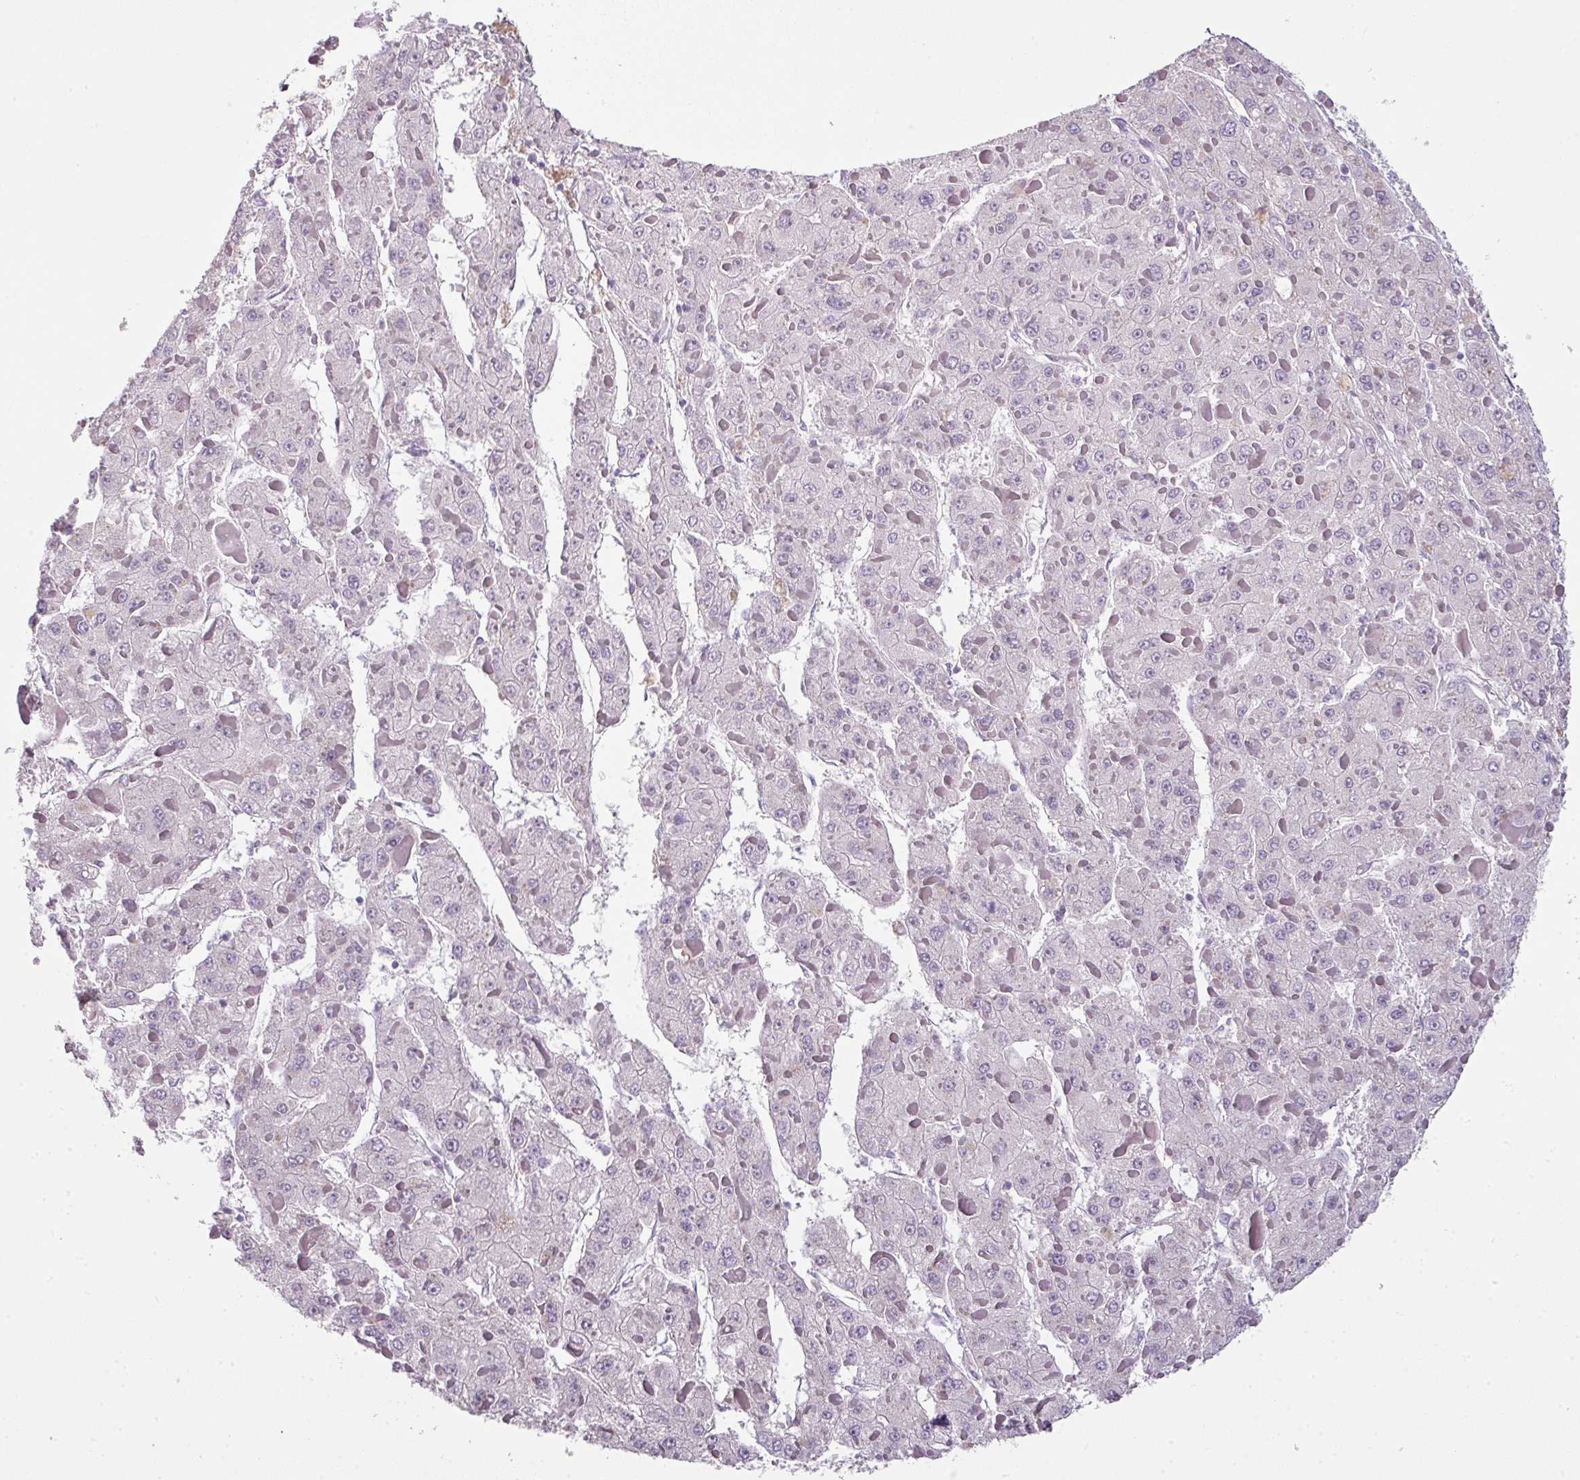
{"staining": {"intensity": "negative", "quantity": "none", "location": "none"}, "tissue": "liver cancer", "cell_type": "Tumor cells", "image_type": "cancer", "snomed": [{"axis": "morphology", "description": "Carcinoma, Hepatocellular, NOS"}, {"axis": "topography", "description": "Liver"}], "caption": "This micrograph is of liver cancer (hepatocellular carcinoma) stained with immunohistochemistry to label a protein in brown with the nuclei are counter-stained blue. There is no positivity in tumor cells.", "gene": "FHAD1", "patient": {"sex": "female", "age": 73}}